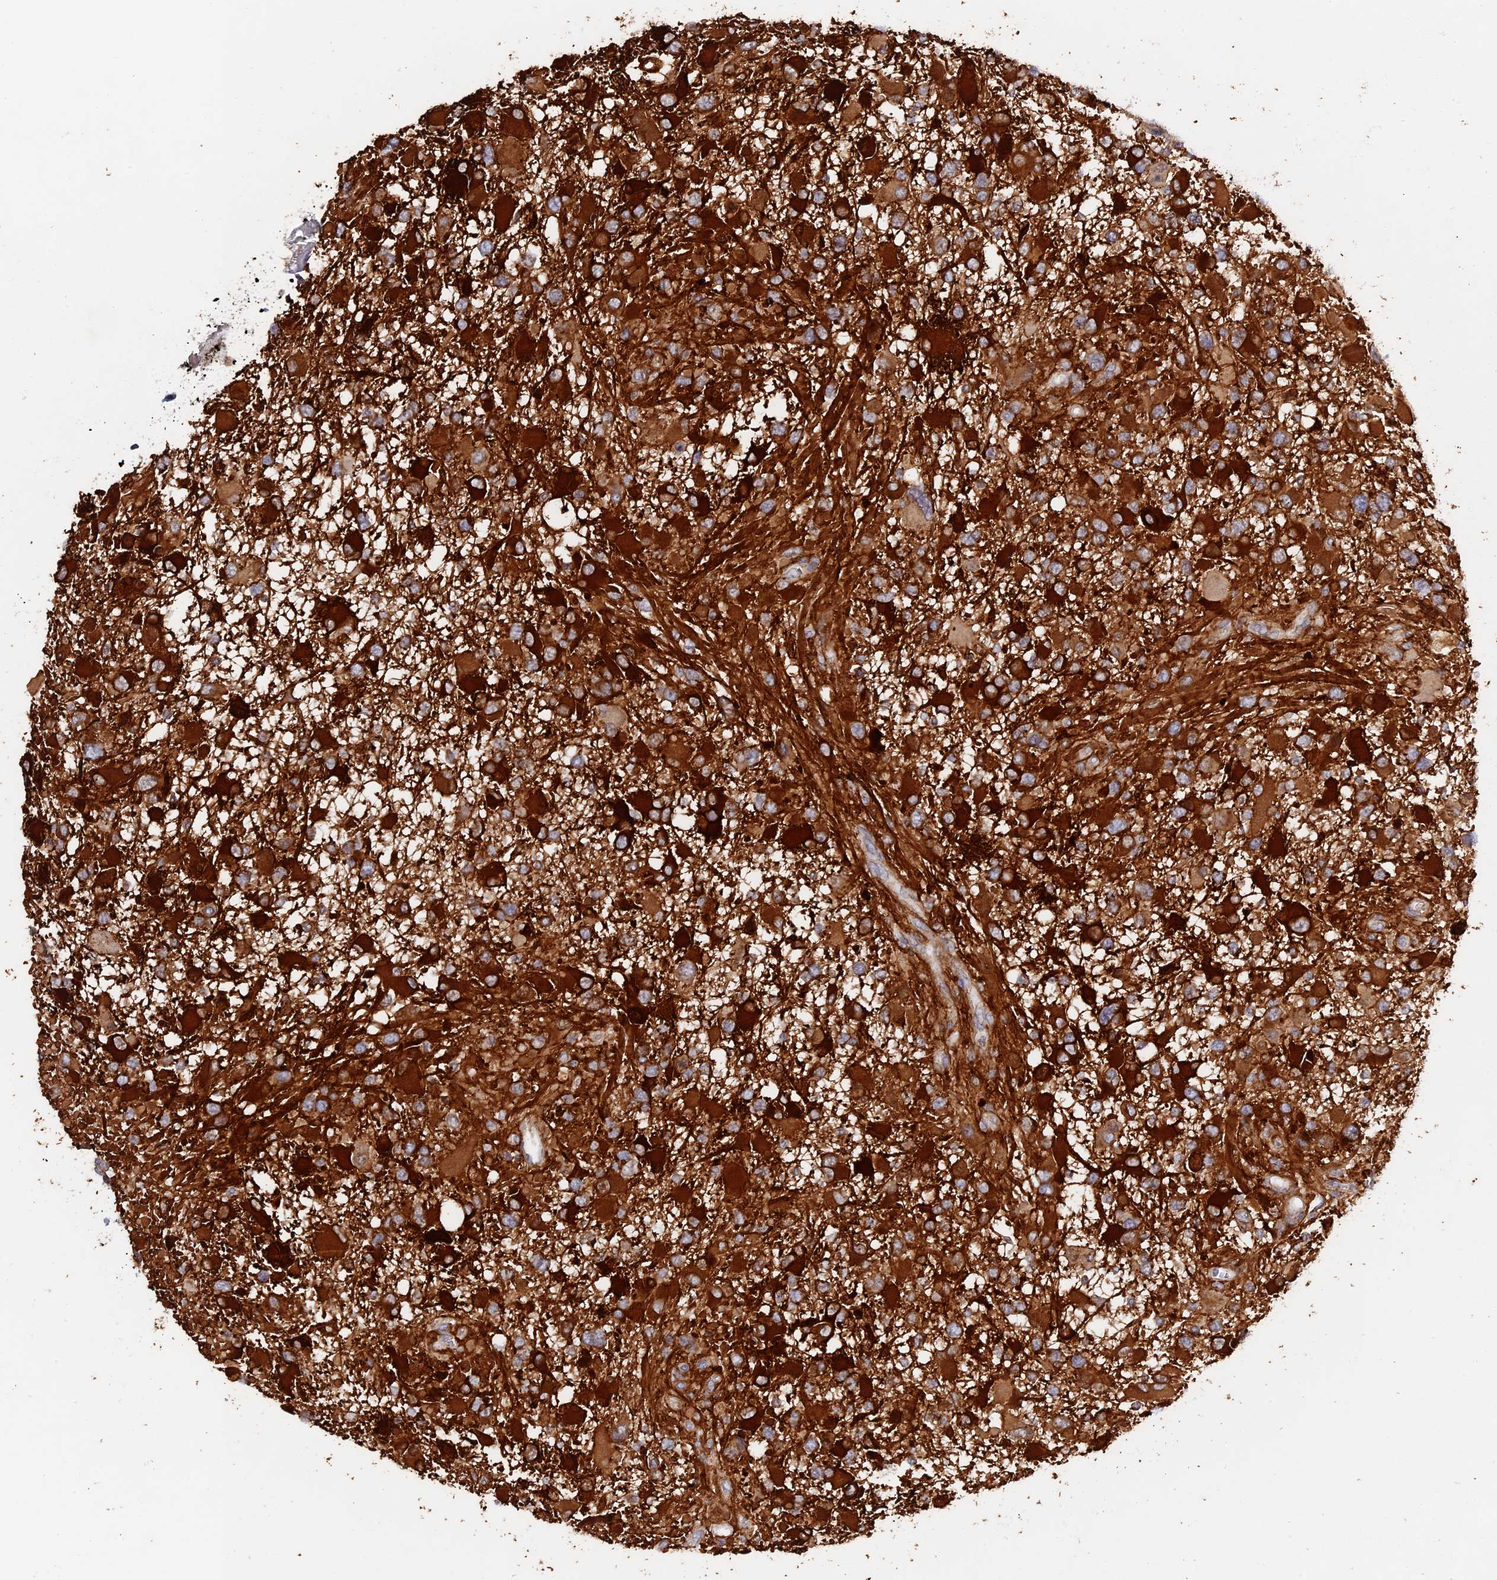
{"staining": {"intensity": "strong", "quantity": ">75%", "location": "cytoplasmic/membranous"}, "tissue": "glioma", "cell_type": "Tumor cells", "image_type": "cancer", "snomed": [{"axis": "morphology", "description": "Glioma, malignant, High grade"}, {"axis": "topography", "description": "Brain"}], "caption": "High-grade glioma (malignant) tissue shows strong cytoplasmic/membranous expression in about >75% of tumor cells, visualized by immunohistochemistry.", "gene": "MPV17L", "patient": {"sex": "male", "age": 53}}